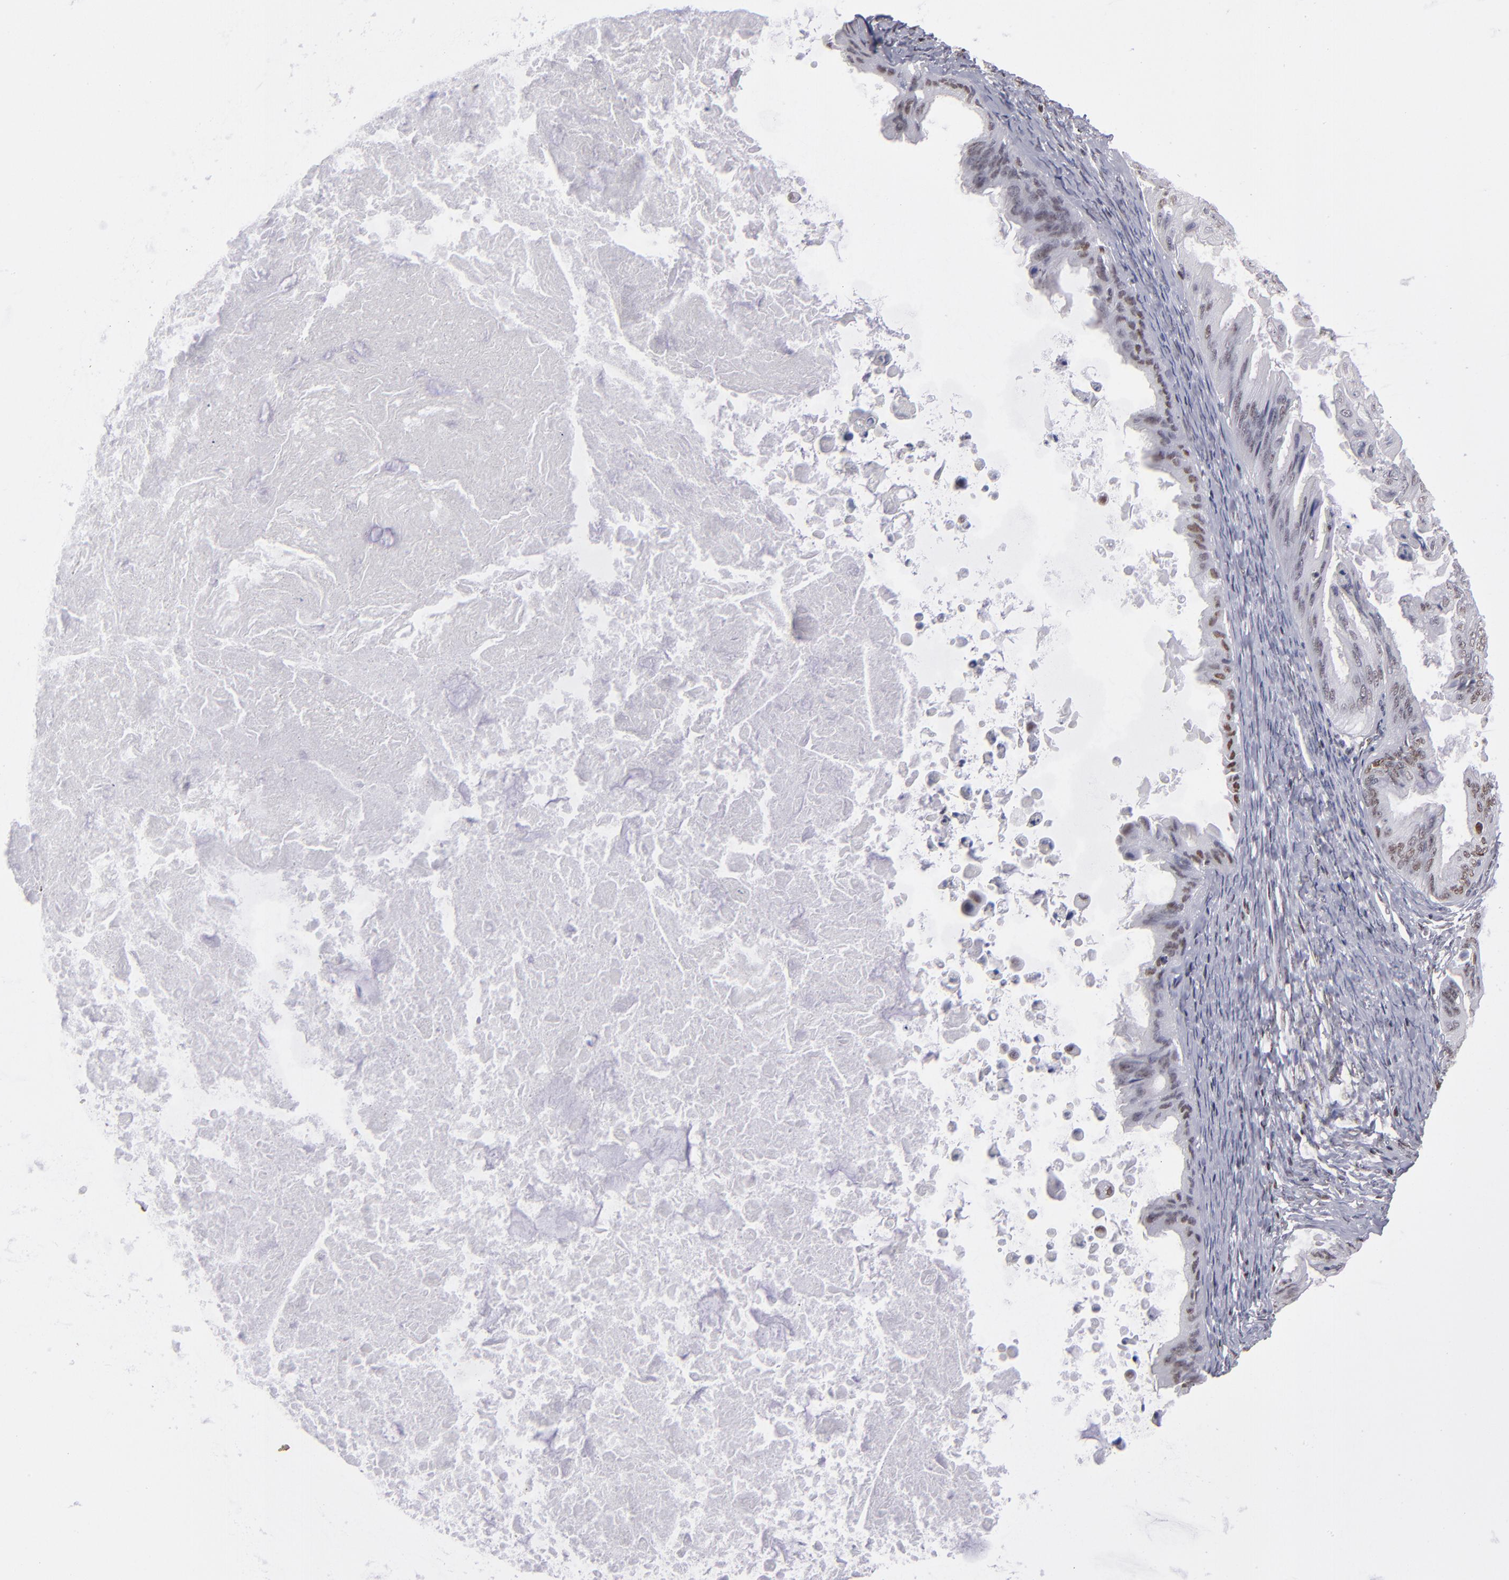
{"staining": {"intensity": "weak", "quantity": ">75%", "location": "nuclear"}, "tissue": "ovarian cancer", "cell_type": "Tumor cells", "image_type": "cancer", "snomed": [{"axis": "morphology", "description": "Cystadenocarcinoma, mucinous, NOS"}, {"axis": "topography", "description": "Ovary"}], "caption": "Protein staining of ovarian mucinous cystadenocarcinoma tissue displays weak nuclear expression in approximately >75% of tumor cells.", "gene": "TERF2", "patient": {"sex": "female", "age": 37}}